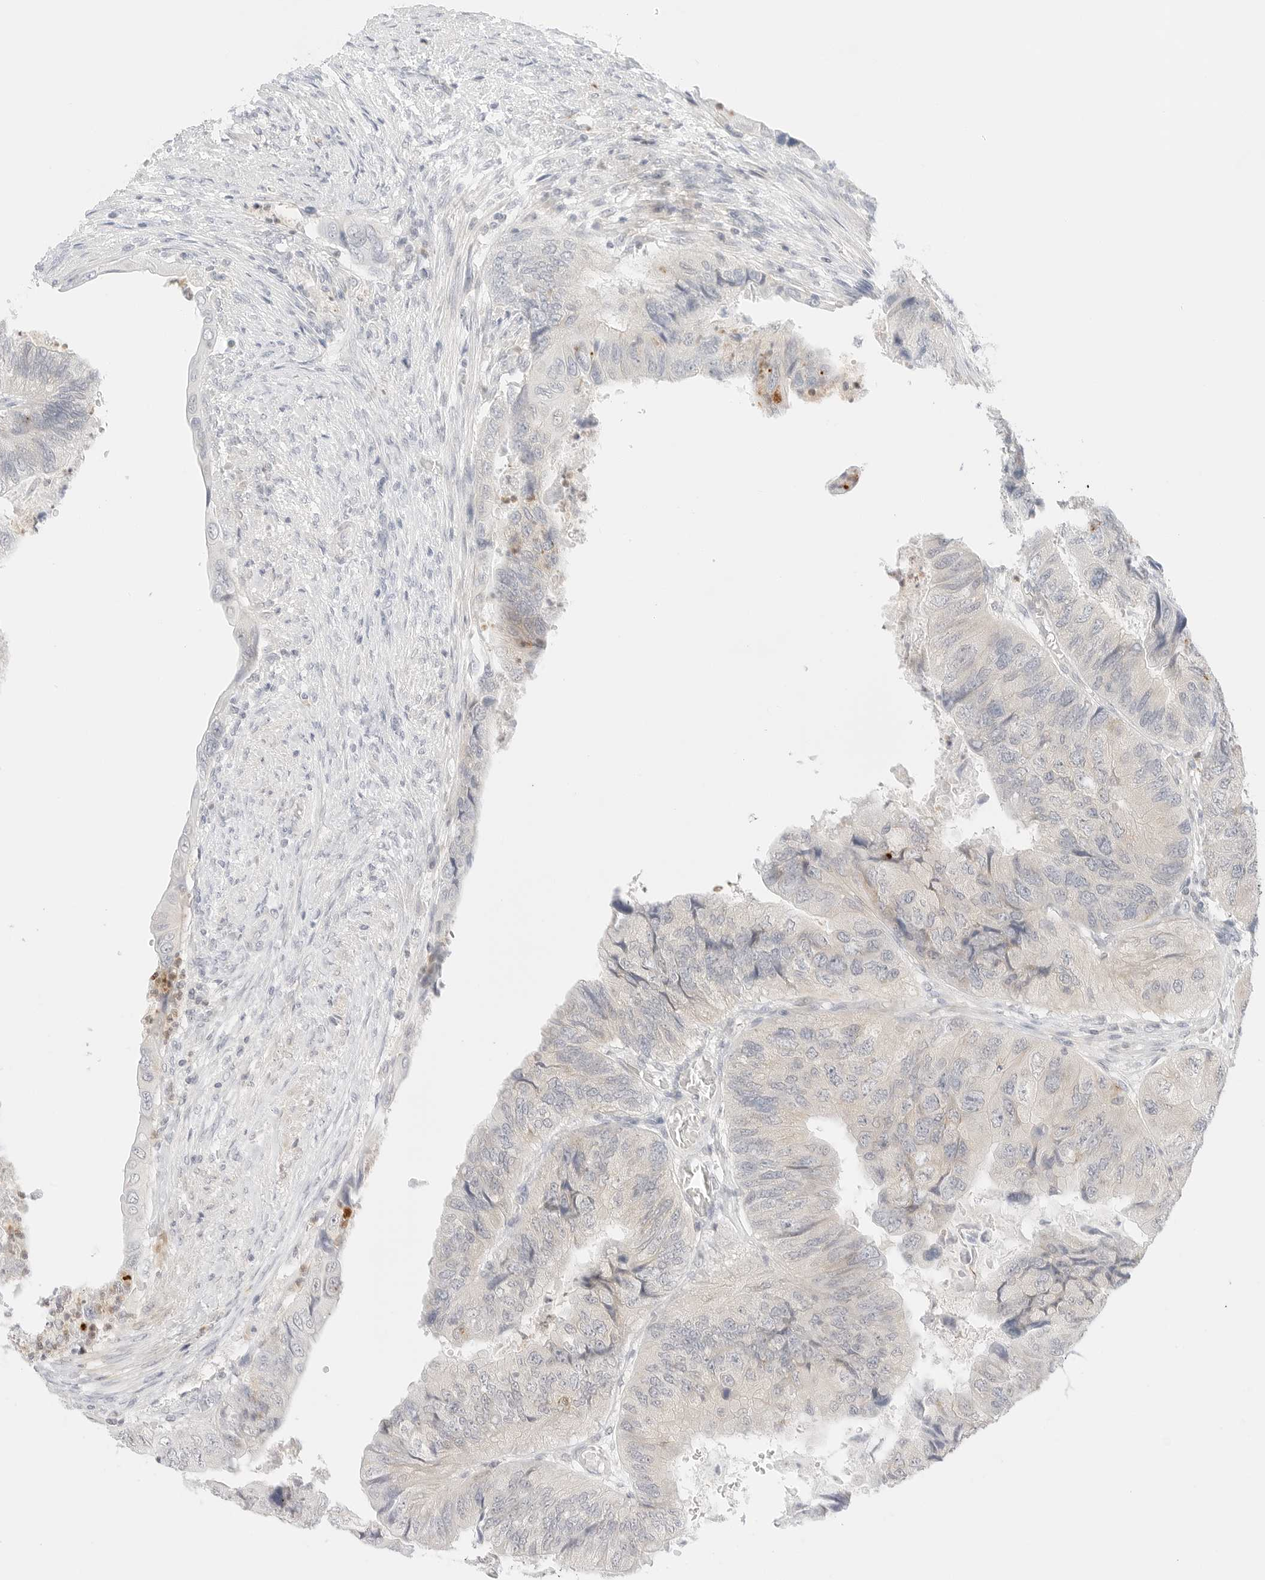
{"staining": {"intensity": "negative", "quantity": "none", "location": "none"}, "tissue": "colorectal cancer", "cell_type": "Tumor cells", "image_type": "cancer", "snomed": [{"axis": "morphology", "description": "Adenocarcinoma, NOS"}, {"axis": "topography", "description": "Rectum"}], "caption": "High magnification brightfield microscopy of adenocarcinoma (colorectal) stained with DAB (3,3'-diaminobenzidine) (brown) and counterstained with hematoxylin (blue): tumor cells show no significant positivity.", "gene": "GNAS", "patient": {"sex": "male", "age": 63}}